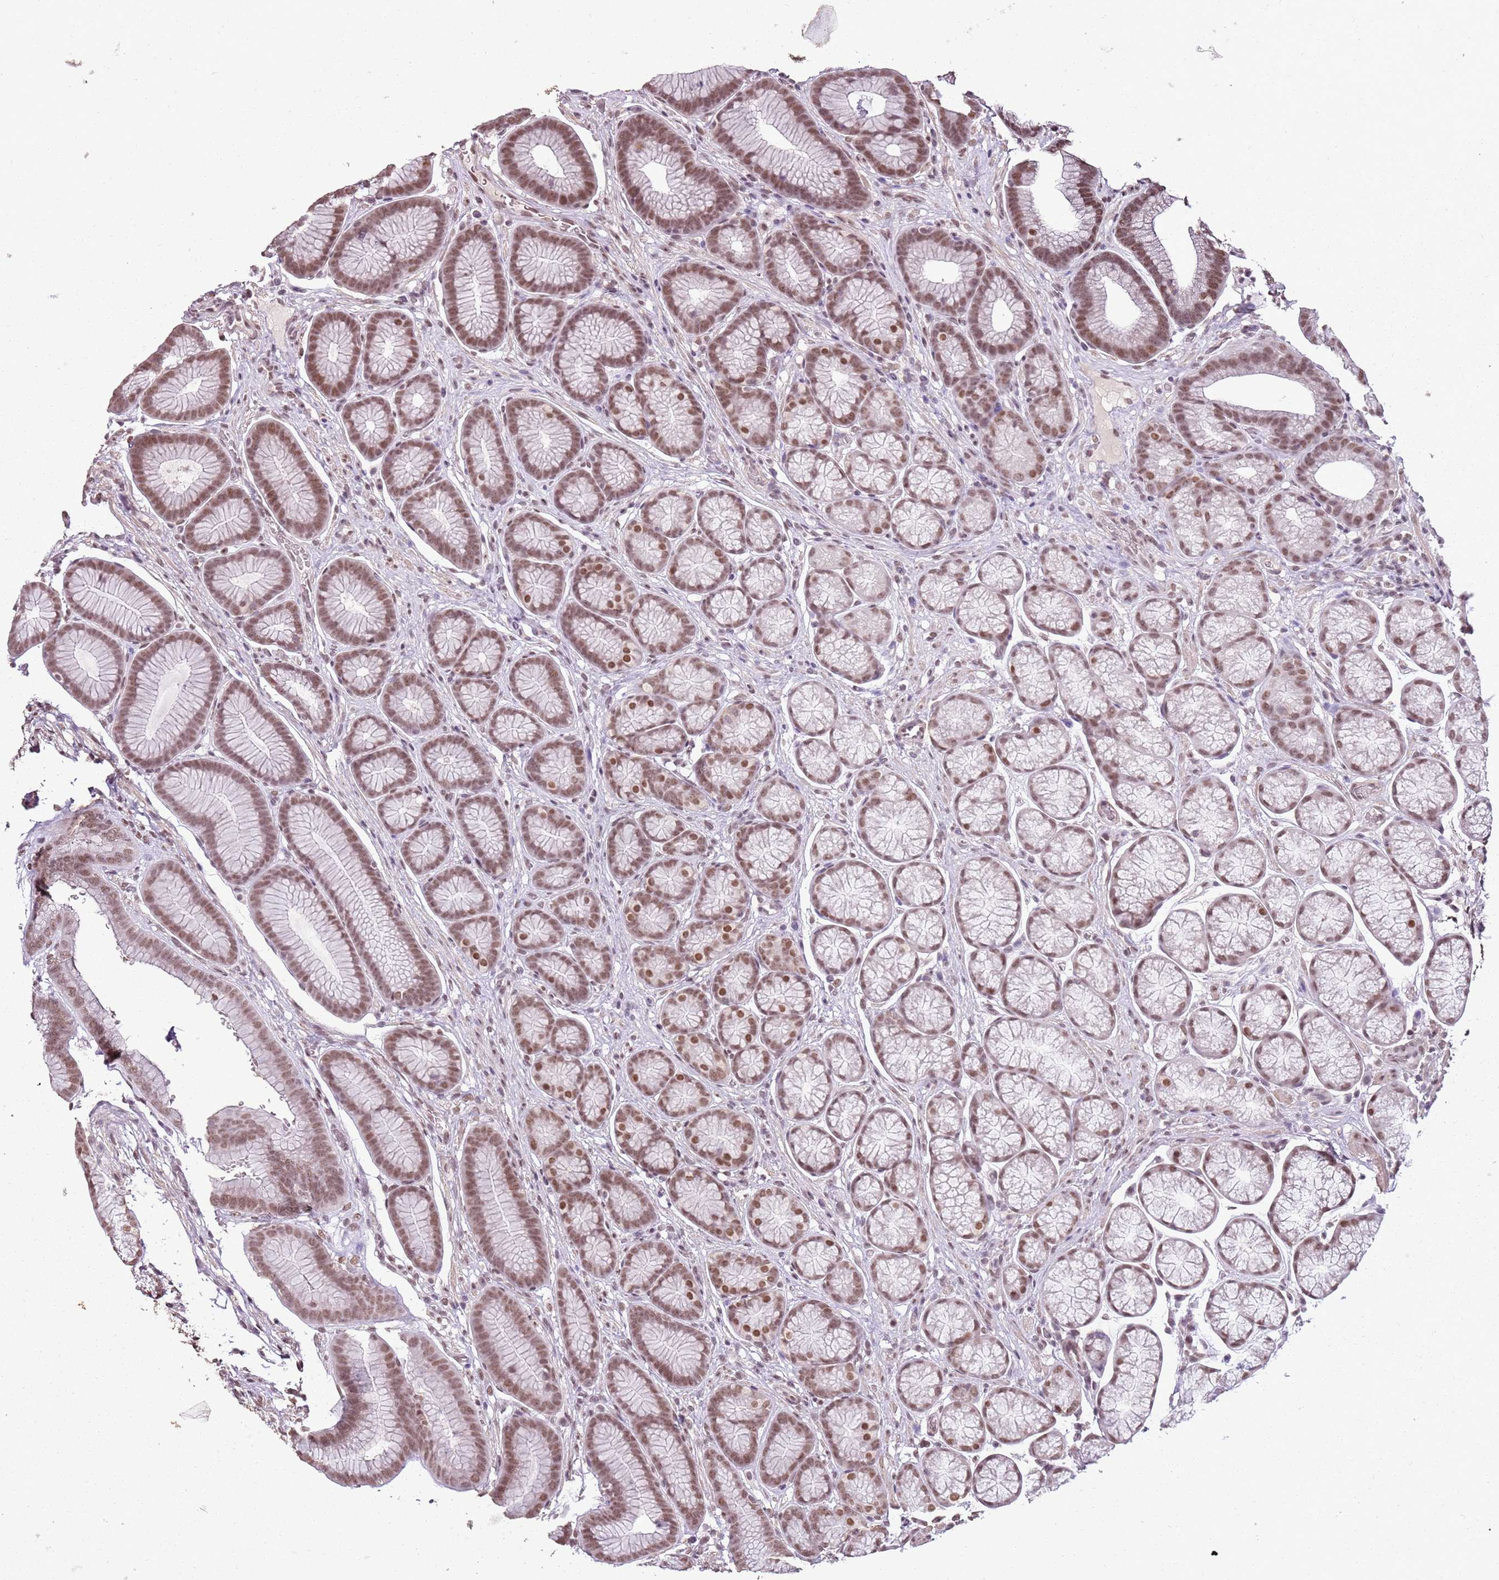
{"staining": {"intensity": "moderate", "quantity": ">75%", "location": "nuclear"}, "tissue": "stomach", "cell_type": "Glandular cells", "image_type": "normal", "snomed": [{"axis": "morphology", "description": "Normal tissue, NOS"}, {"axis": "topography", "description": "Stomach"}], "caption": "A medium amount of moderate nuclear expression is appreciated in about >75% of glandular cells in unremarkable stomach.", "gene": "ARL14EP", "patient": {"sex": "male", "age": 42}}